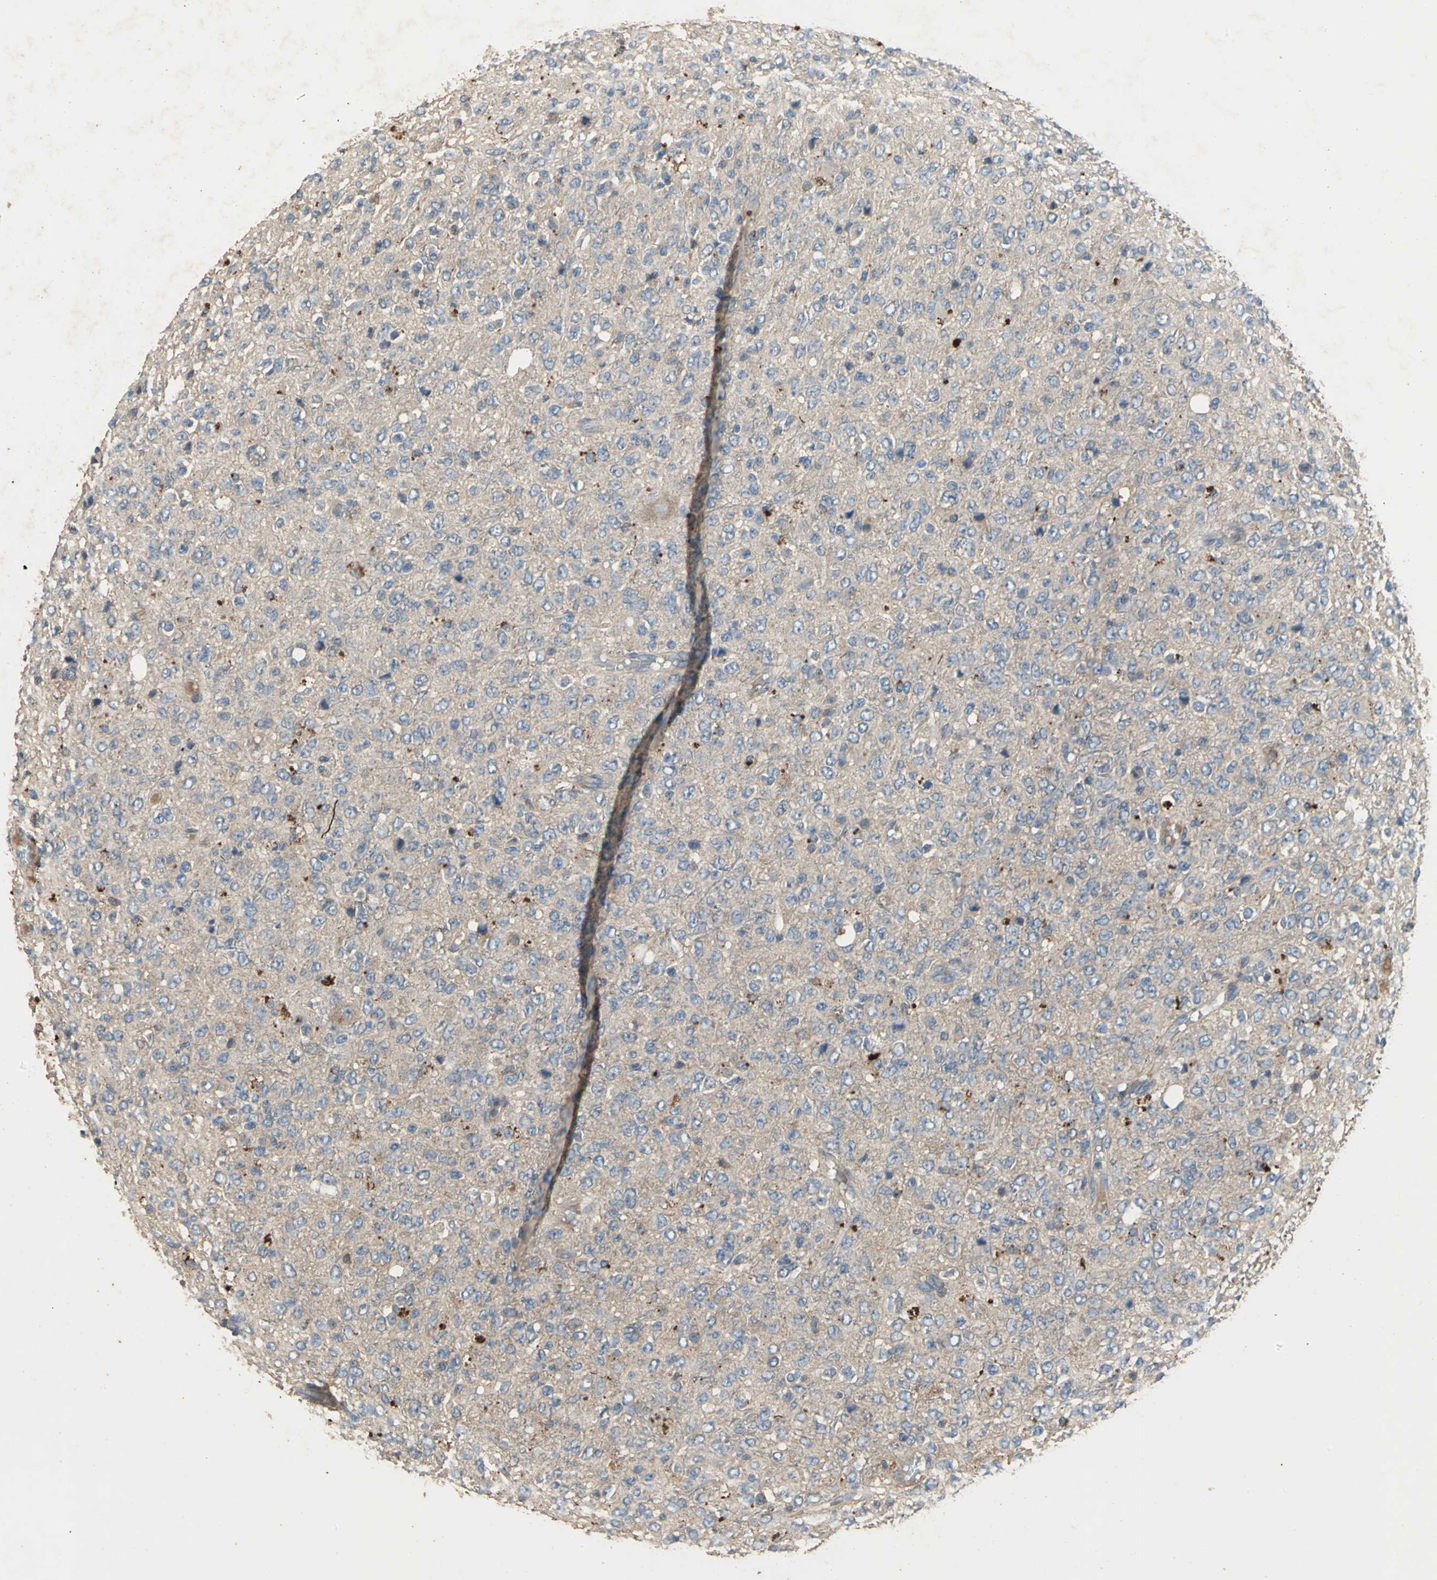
{"staining": {"intensity": "weak", "quantity": ">75%", "location": "cytoplasmic/membranous"}, "tissue": "glioma", "cell_type": "Tumor cells", "image_type": "cancer", "snomed": [{"axis": "morphology", "description": "Glioma, malignant, High grade"}, {"axis": "topography", "description": "pancreas cauda"}], "caption": "High-grade glioma (malignant) stained with immunohistochemistry (IHC) reveals weak cytoplasmic/membranous positivity in about >75% of tumor cells.", "gene": "MET", "patient": {"sex": "male", "age": 60}}